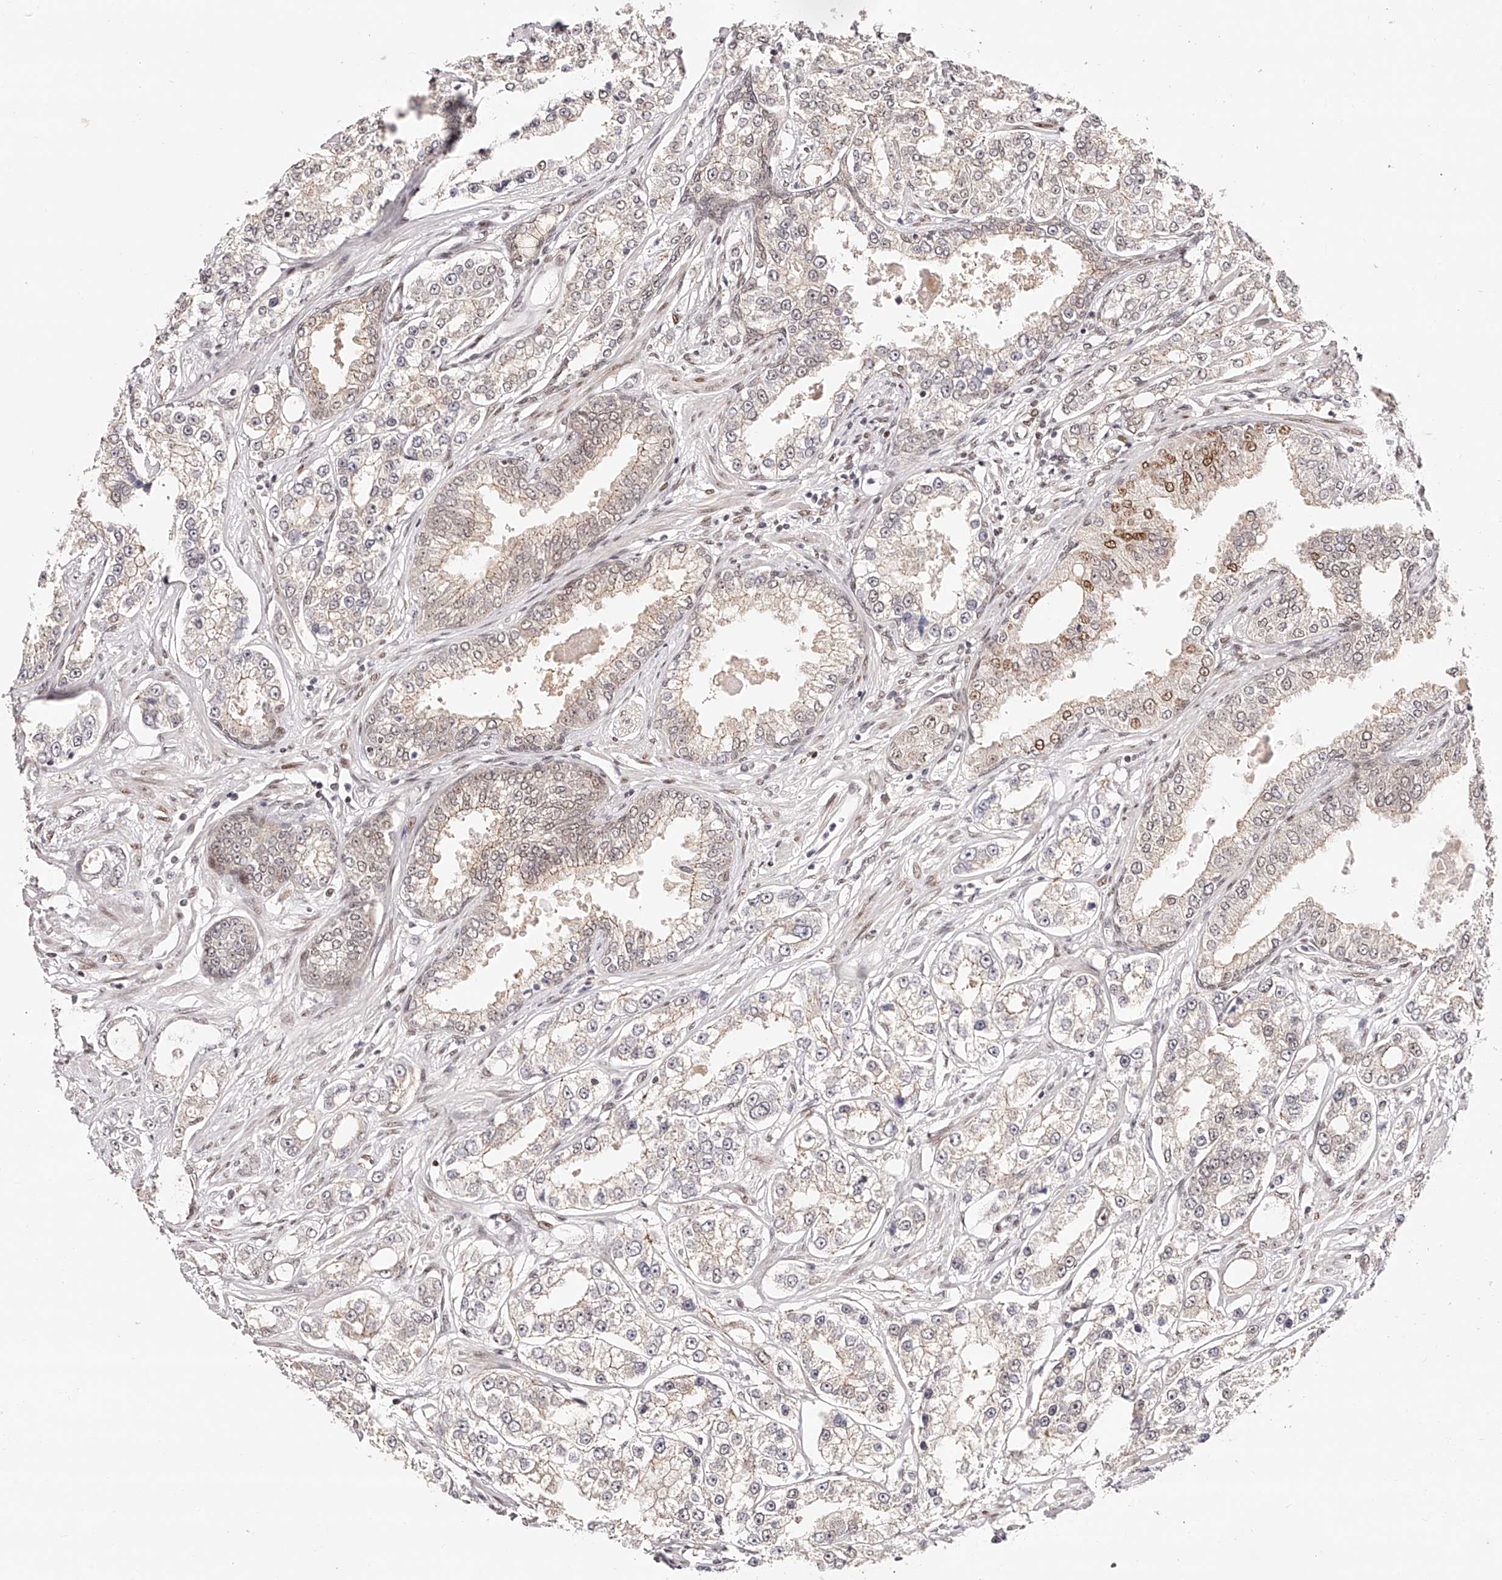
{"staining": {"intensity": "moderate", "quantity": "<25%", "location": "nuclear"}, "tissue": "prostate cancer", "cell_type": "Tumor cells", "image_type": "cancer", "snomed": [{"axis": "morphology", "description": "Normal tissue, NOS"}, {"axis": "morphology", "description": "Adenocarcinoma, High grade"}, {"axis": "topography", "description": "Prostate"}], "caption": "Prostate cancer stained with a protein marker reveals moderate staining in tumor cells.", "gene": "USF3", "patient": {"sex": "male", "age": 83}}